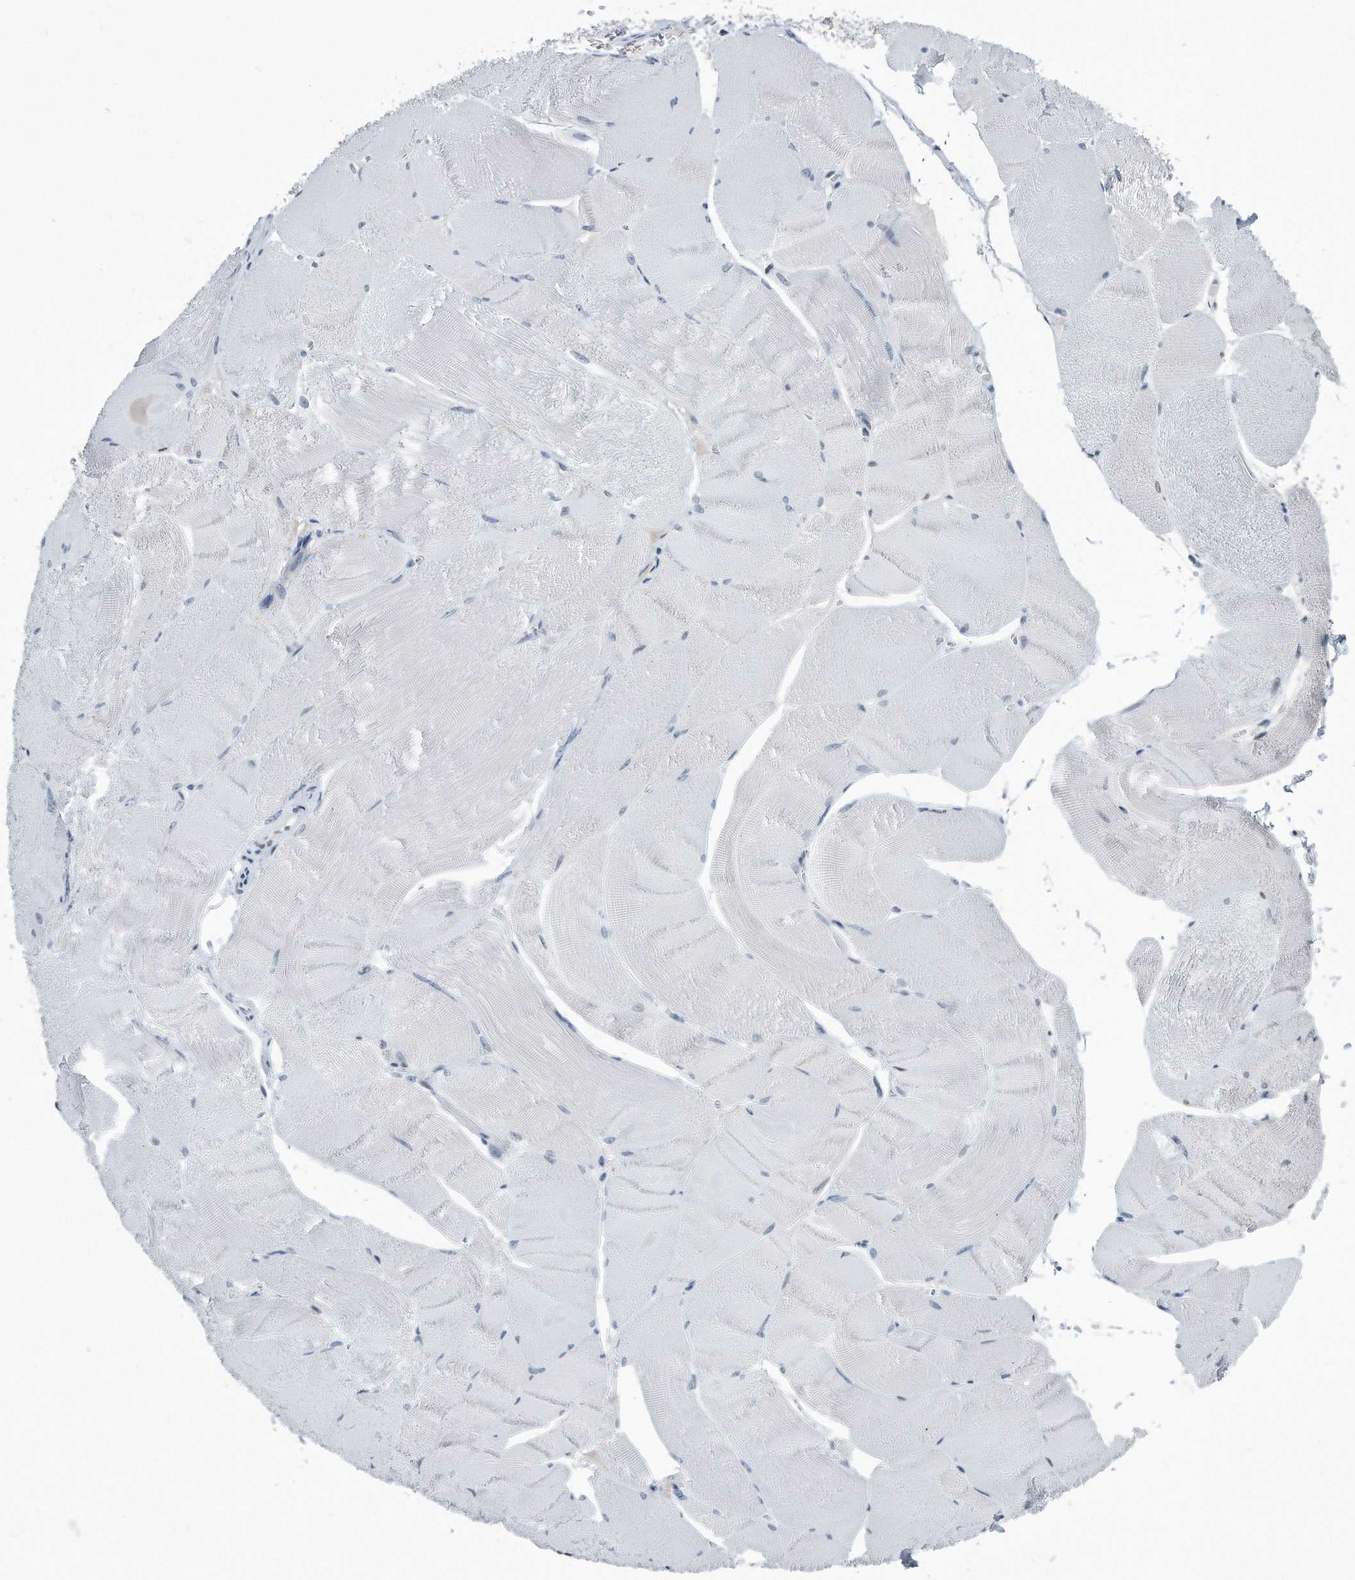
{"staining": {"intensity": "negative", "quantity": "none", "location": "none"}, "tissue": "skeletal muscle", "cell_type": "Myocytes", "image_type": "normal", "snomed": [{"axis": "morphology", "description": "Normal tissue, NOS"}, {"axis": "morphology", "description": "Basal cell carcinoma"}, {"axis": "topography", "description": "Skeletal muscle"}], "caption": "Immunohistochemical staining of benign human skeletal muscle demonstrates no significant positivity in myocytes. Brightfield microscopy of immunohistochemistry (IHC) stained with DAB (brown) and hematoxylin (blue), captured at high magnification.", "gene": "PCNA", "patient": {"sex": "female", "age": 64}}